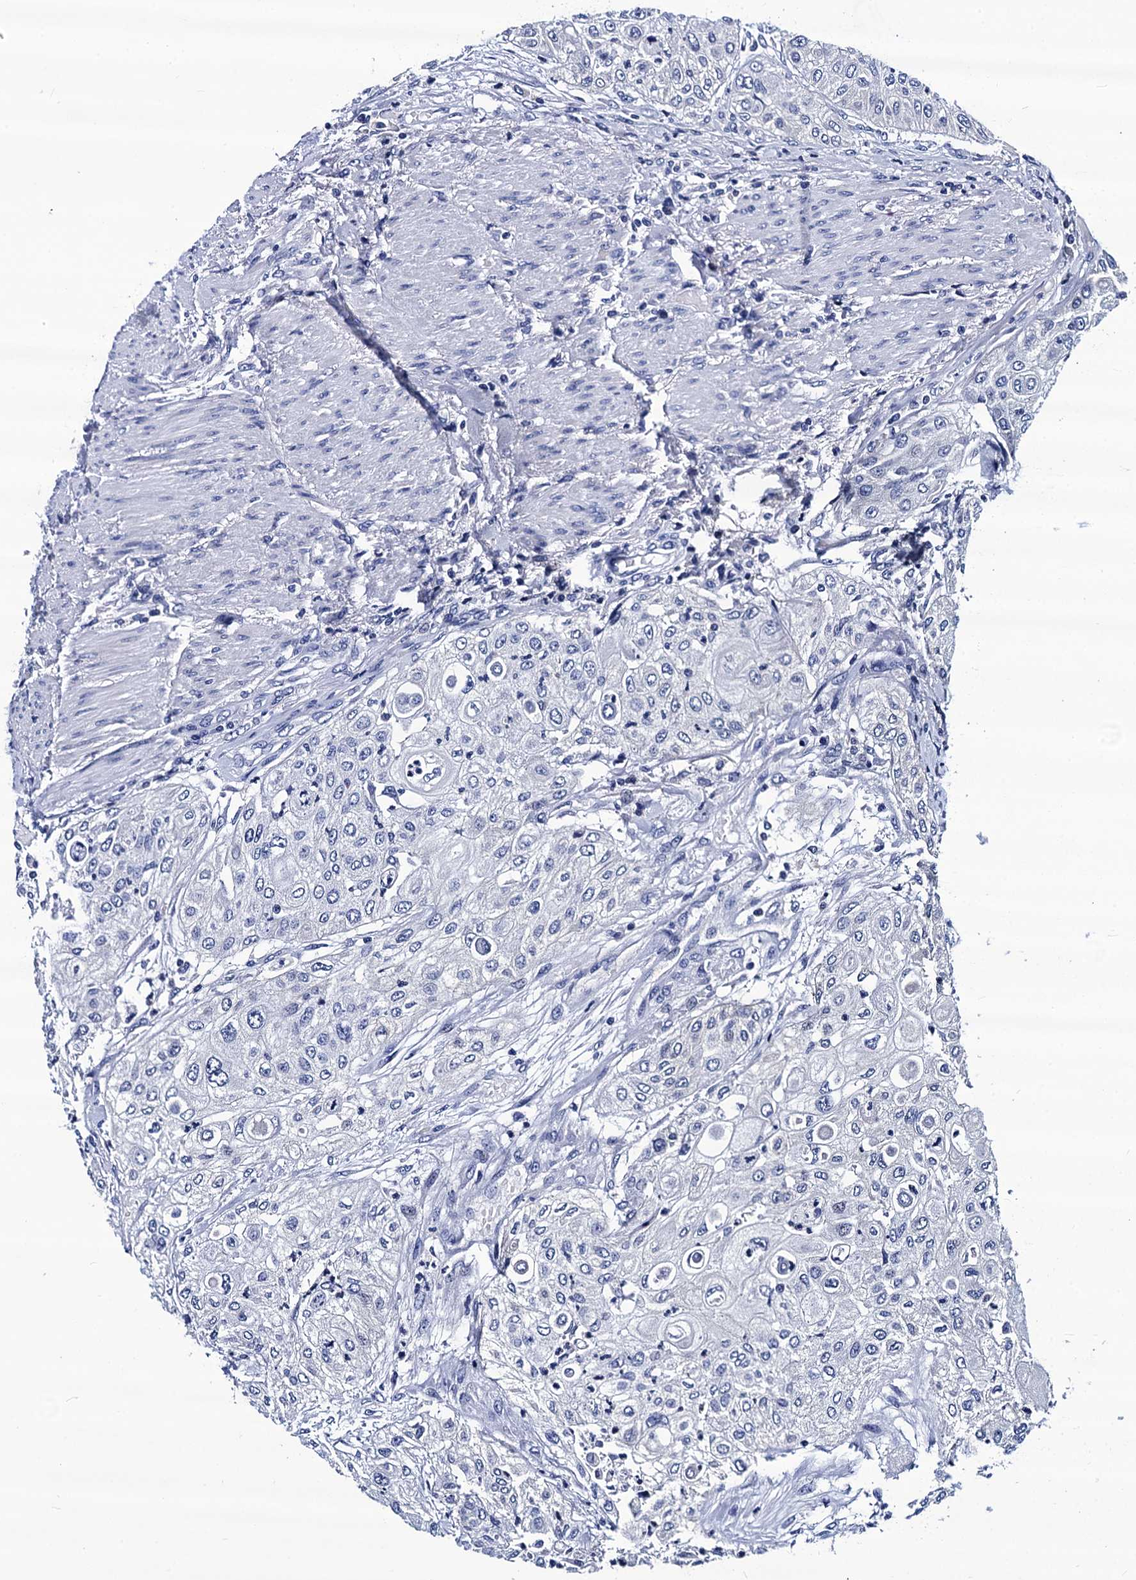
{"staining": {"intensity": "negative", "quantity": "none", "location": "none"}, "tissue": "urothelial cancer", "cell_type": "Tumor cells", "image_type": "cancer", "snomed": [{"axis": "morphology", "description": "Urothelial carcinoma, High grade"}, {"axis": "topography", "description": "Urinary bladder"}], "caption": "Urothelial cancer was stained to show a protein in brown. There is no significant positivity in tumor cells.", "gene": "LRRC30", "patient": {"sex": "female", "age": 79}}